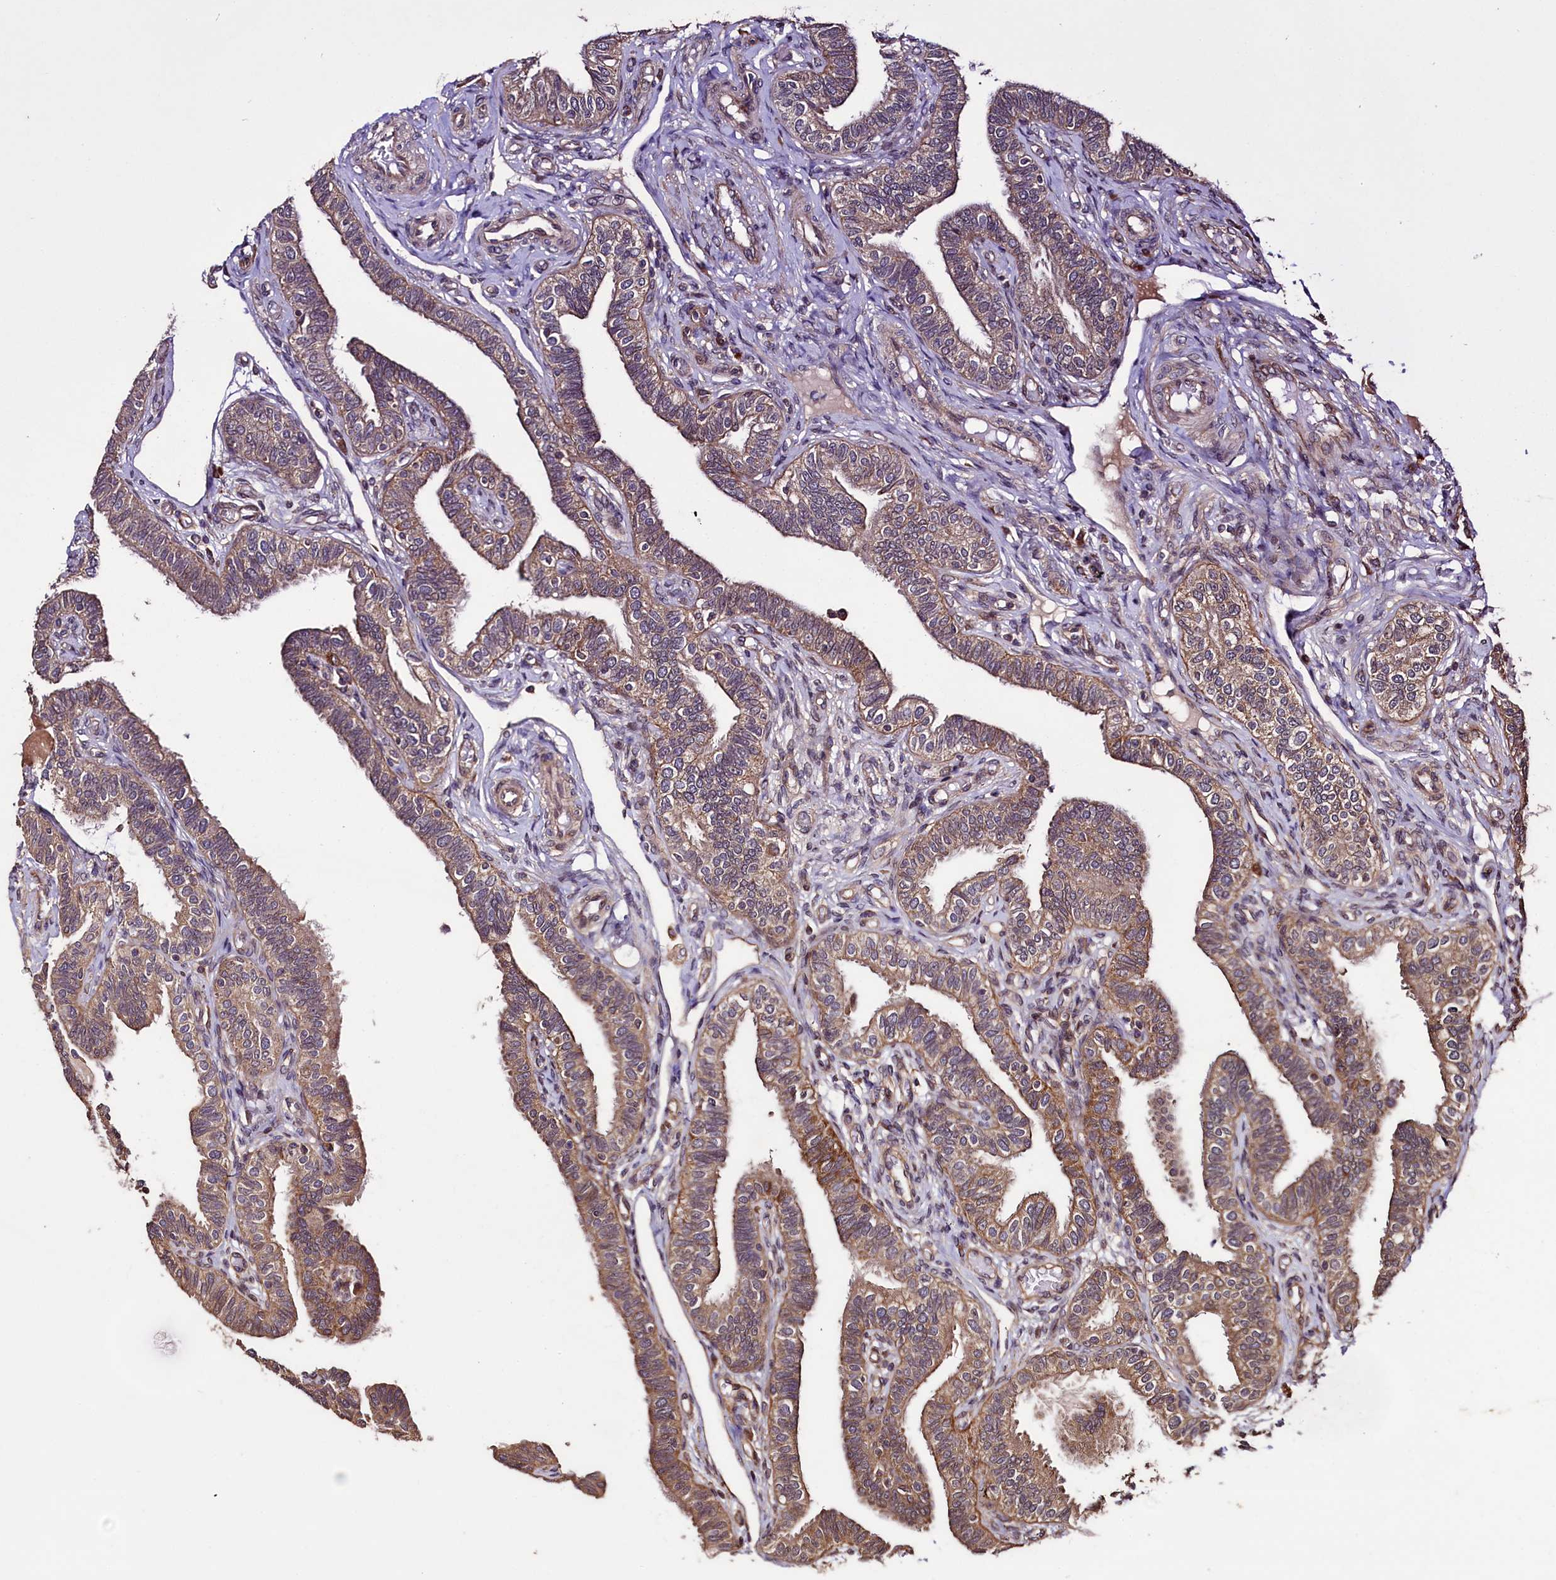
{"staining": {"intensity": "moderate", "quantity": ">75%", "location": "cytoplasmic/membranous"}, "tissue": "fallopian tube", "cell_type": "Glandular cells", "image_type": "normal", "snomed": [{"axis": "morphology", "description": "Normal tissue, NOS"}, {"axis": "topography", "description": "Fallopian tube"}], "caption": "Glandular cells show medium levels of moderate cytoplasmic/membranous expression in approximately >75% of cells in benign fallopian tube.", "gene": "RBFA", "patient": {"sex": "female", "age": 39}}